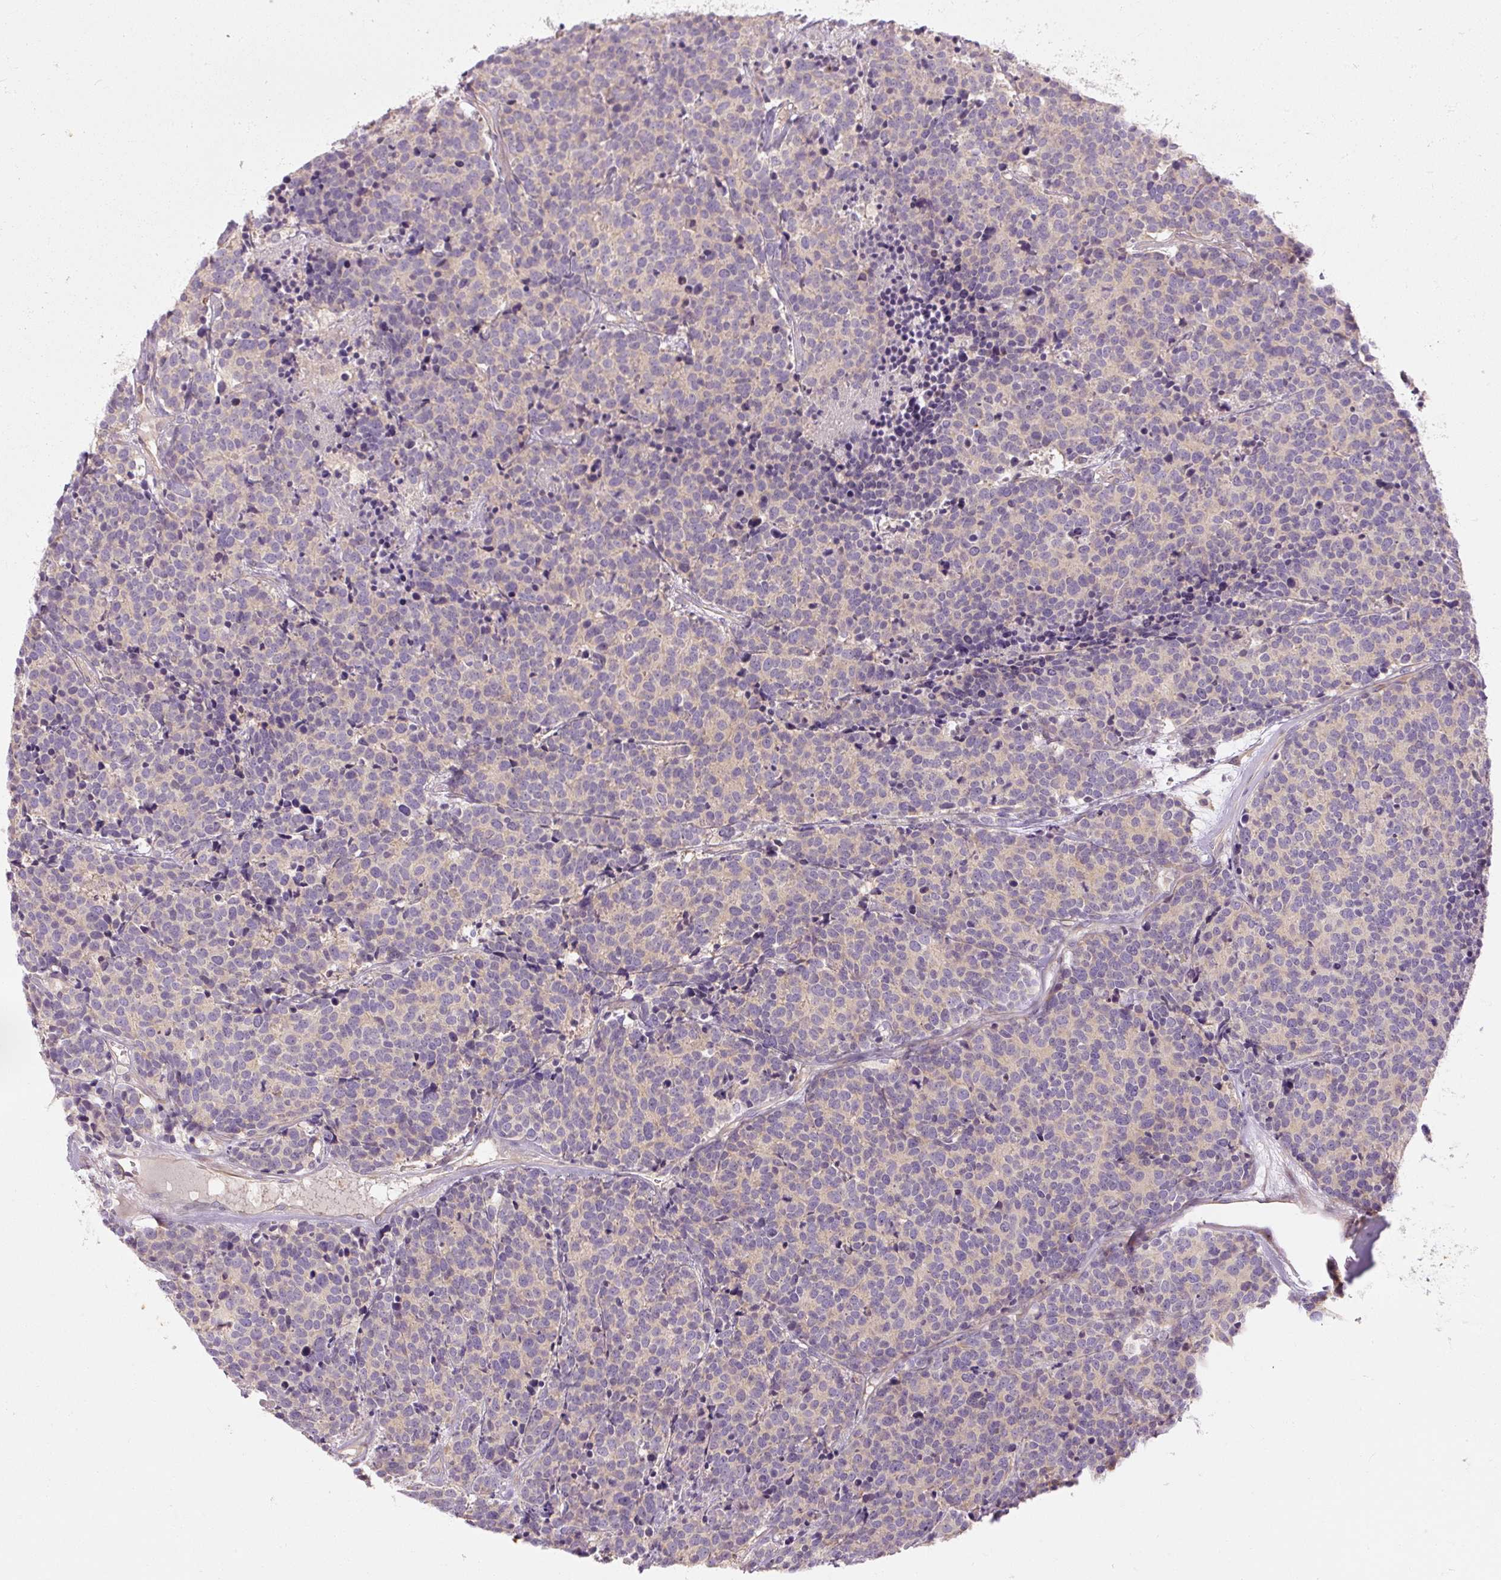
{"staining": {"intensity": "negative", "quantity": "none", "location": "none"}, "tissue": "carcinoid", "cell_type": "Tumor cells", "image_type": "cancer", "snomed": [{"axis": "morphology", "description": "Carcinoid, malignant, NOS"}, {"axis": "topography", "description": "Skin"}], "caption": "The micrograph shows no significant positivity in tumor cells of carcinoid.", "gene": "RB1CC1", "patient": {"sex": "female", "age": 79}}